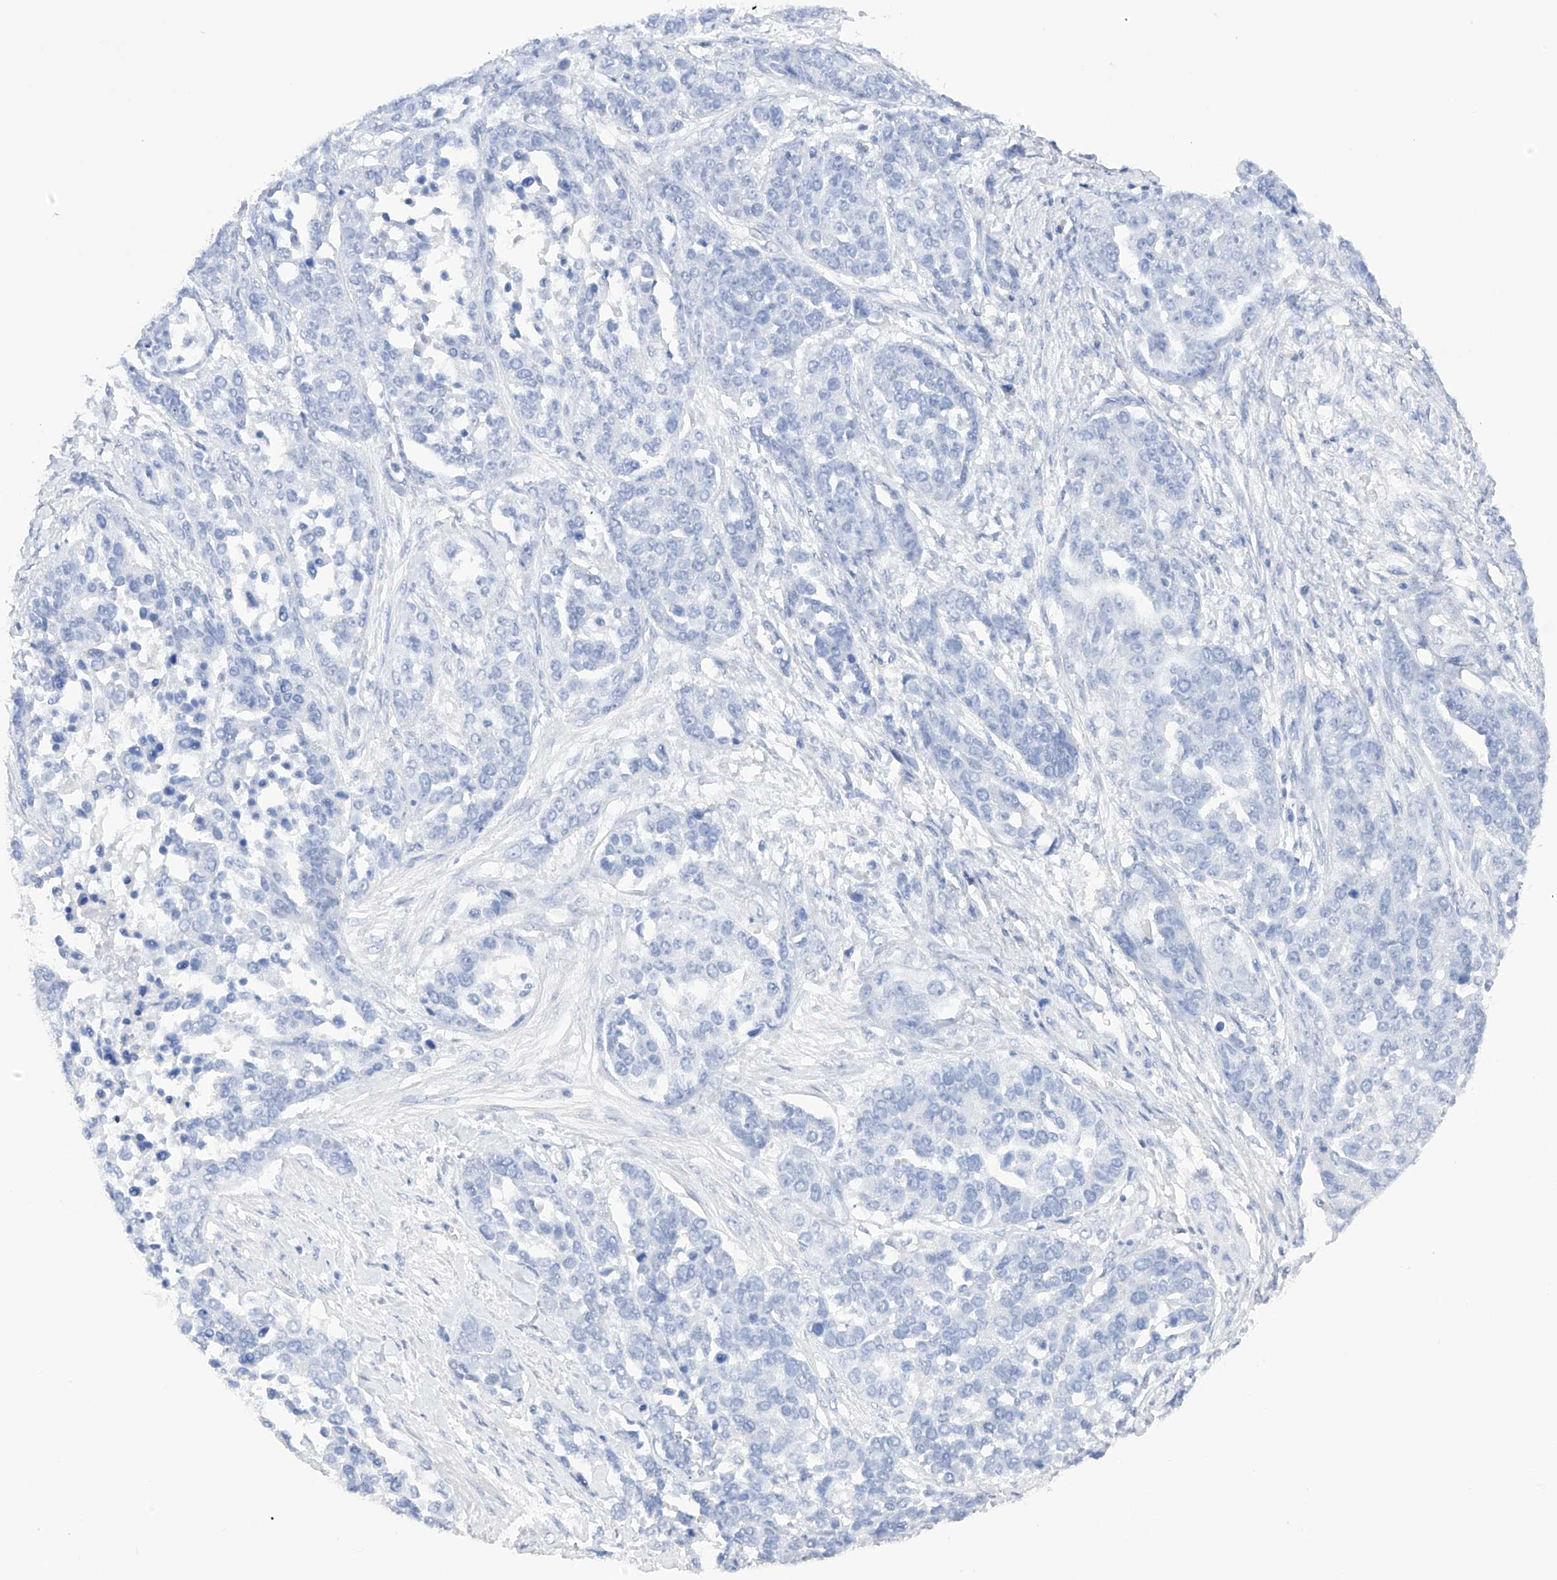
{"staining": {"intensity": "negative", "quantity": "none", "location": "none"}, "tissue": "ovarian cancer", "cell_type": "Tumor cells", "image_type": "cancer", "snomed": [{"axis": "morphology", "description": "Cystadenocarcinoma, serous, NOS"}, {"axis": "topography", "description": "Ovary"}], "caption": "A photomicrograph of ovarian cancer stained for a protein shows no brown staining in tumor cells.", "gene": "FLG", "patient": {"sex": "female", "age": 44}}